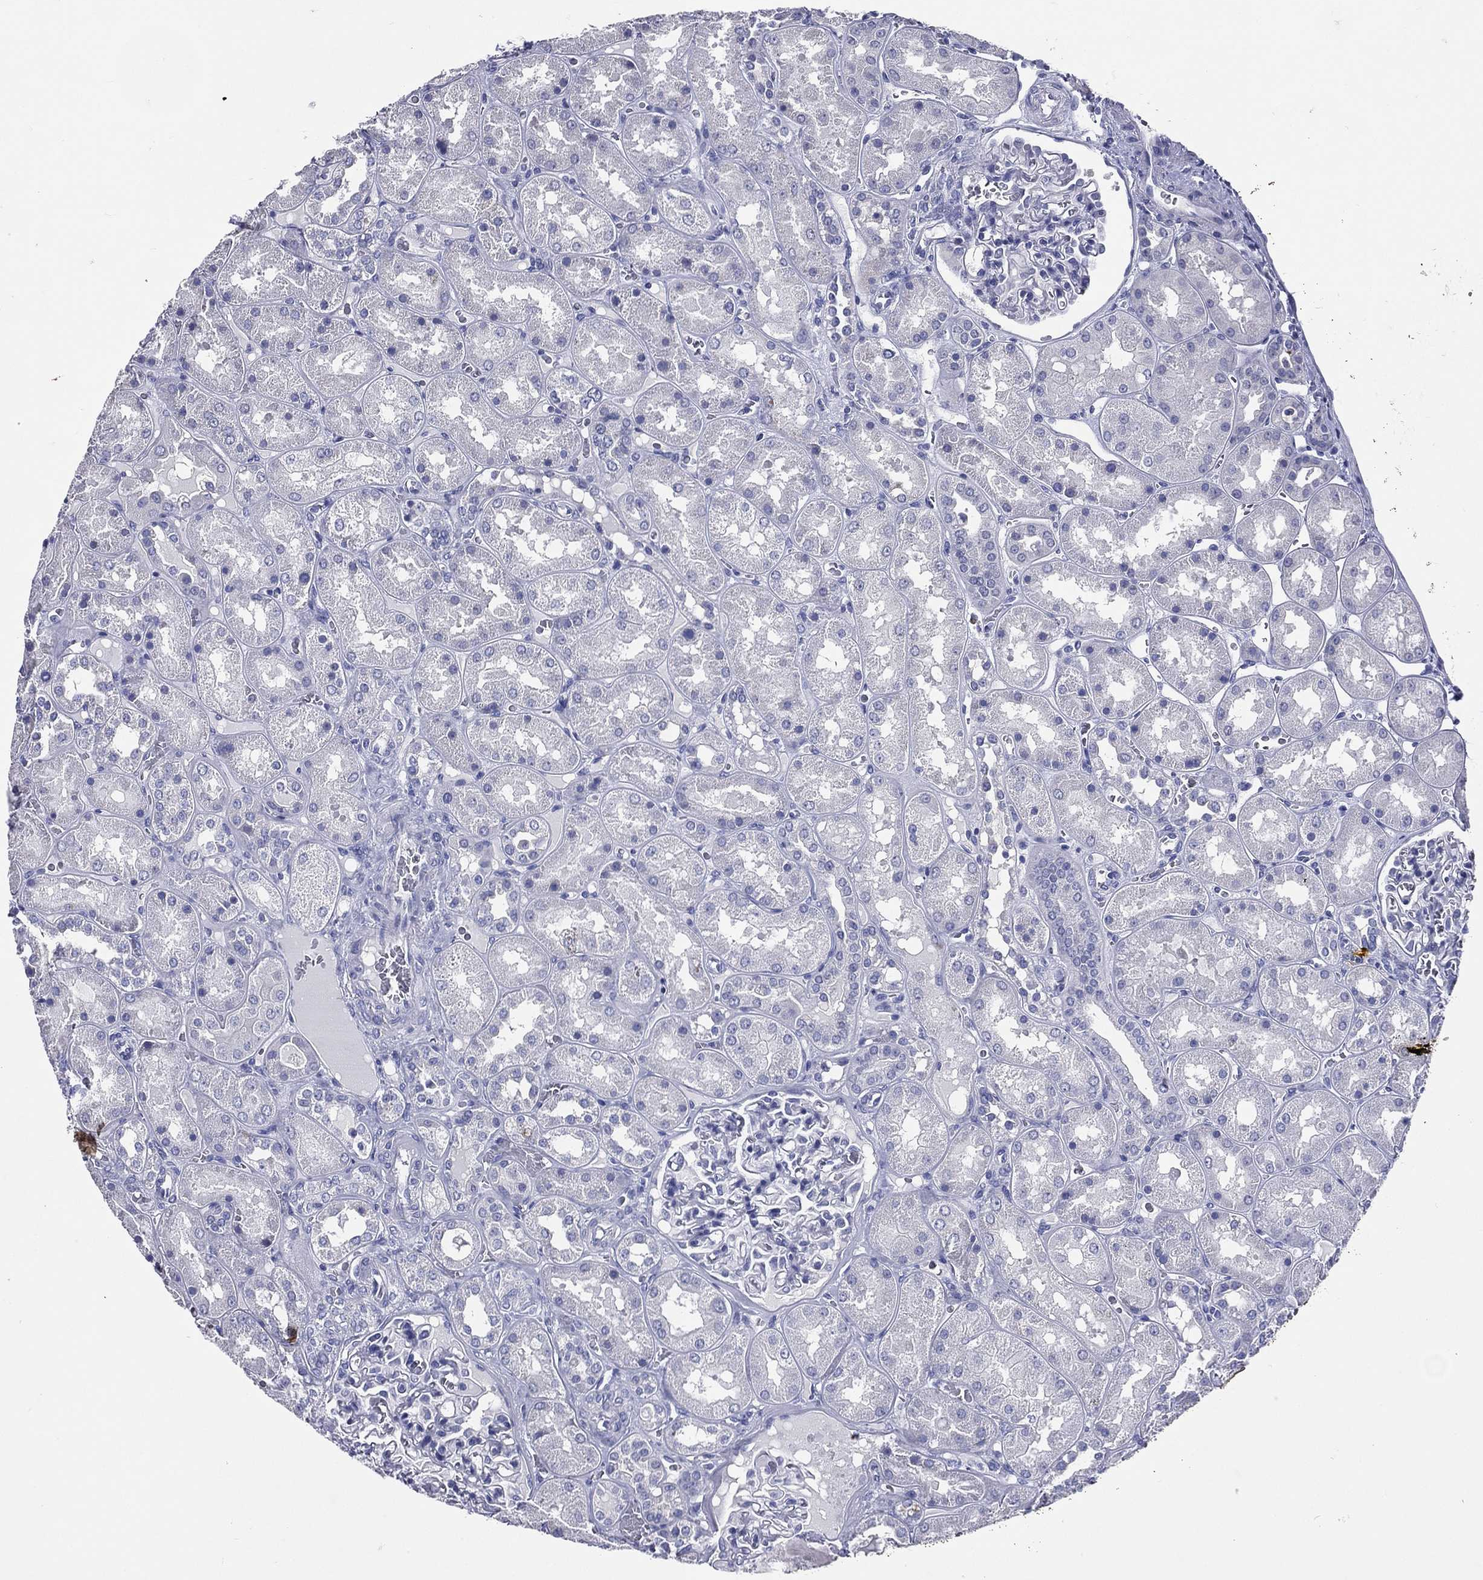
{"staining": {"intensity": "negative", "quantity": "none", "location": "none"}, "tissue": "kidney", "cell_type": "Cells in glomeruli", "image_type": "normal", "snomed": [{"axis": "morphology", "description": "Normal tissue, NOS"}, {"axis": "topography", "description": "Kidney"}], "caption": "Kidney stained for a protein using IHC exhibits no positivity cells in glomeruli.", "gene": "TGM1", "patient": {"sex": "male", "age": 73}}